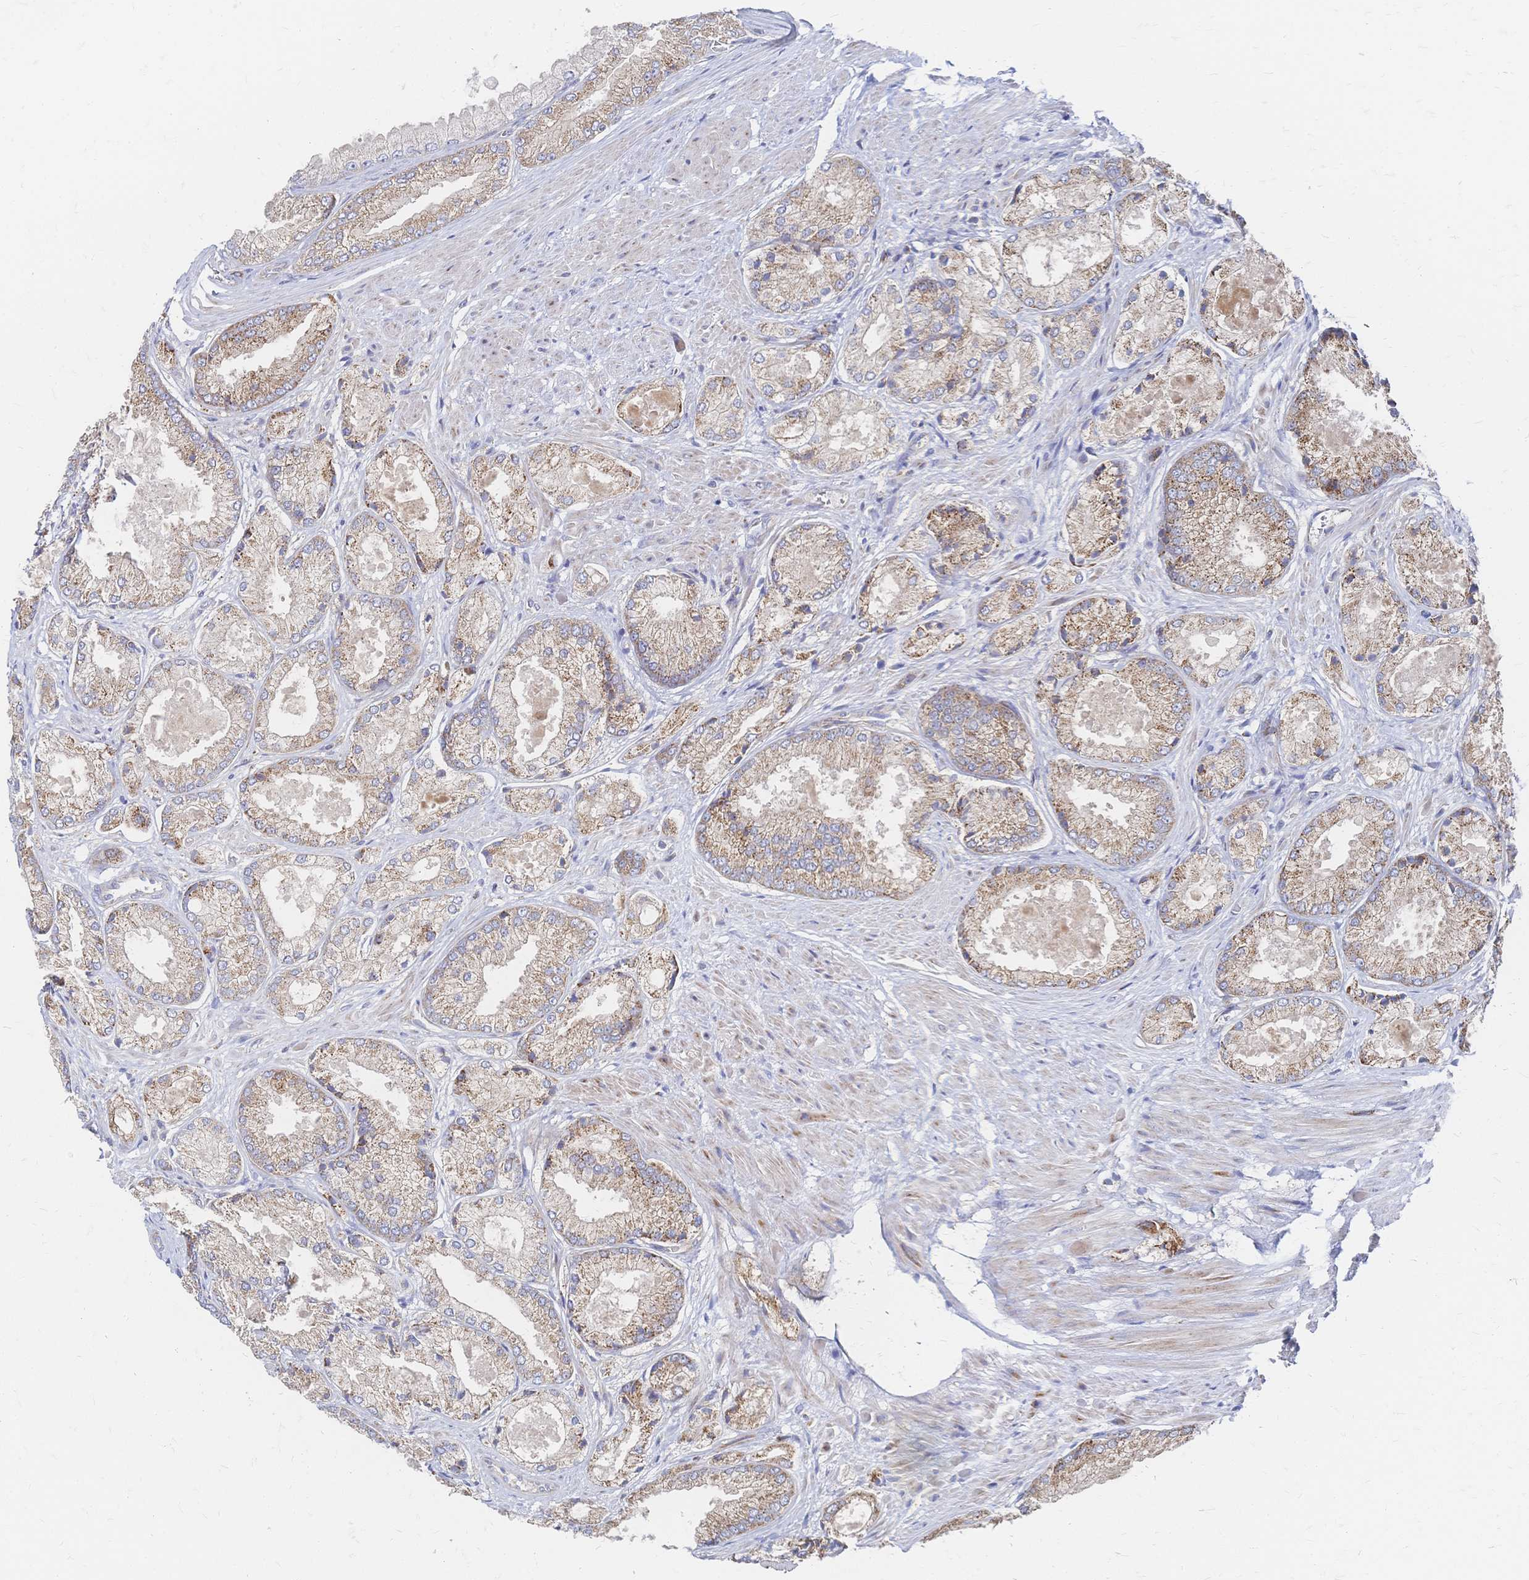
{"staining": {"intensity": "moderate", "quantity": ">75%", "location": "cytoplasmic/membranous"}, "tissue": "prostate cancer", "cell_type": "Tumor cells", "image_type": "cancer", "snomed": [{"axis": "morphology", "description": "Adenocarcinoma, High grade"}, {"axis": "topography", "description": "Prostate"}], "caption": "A micrograph of prostate cancer stained for a protein displays moderate cytoplasmic/membranous brown staining in tumor cells.", "gene": "SORBS1", "patient": {"sex": "male", "age": 68}}